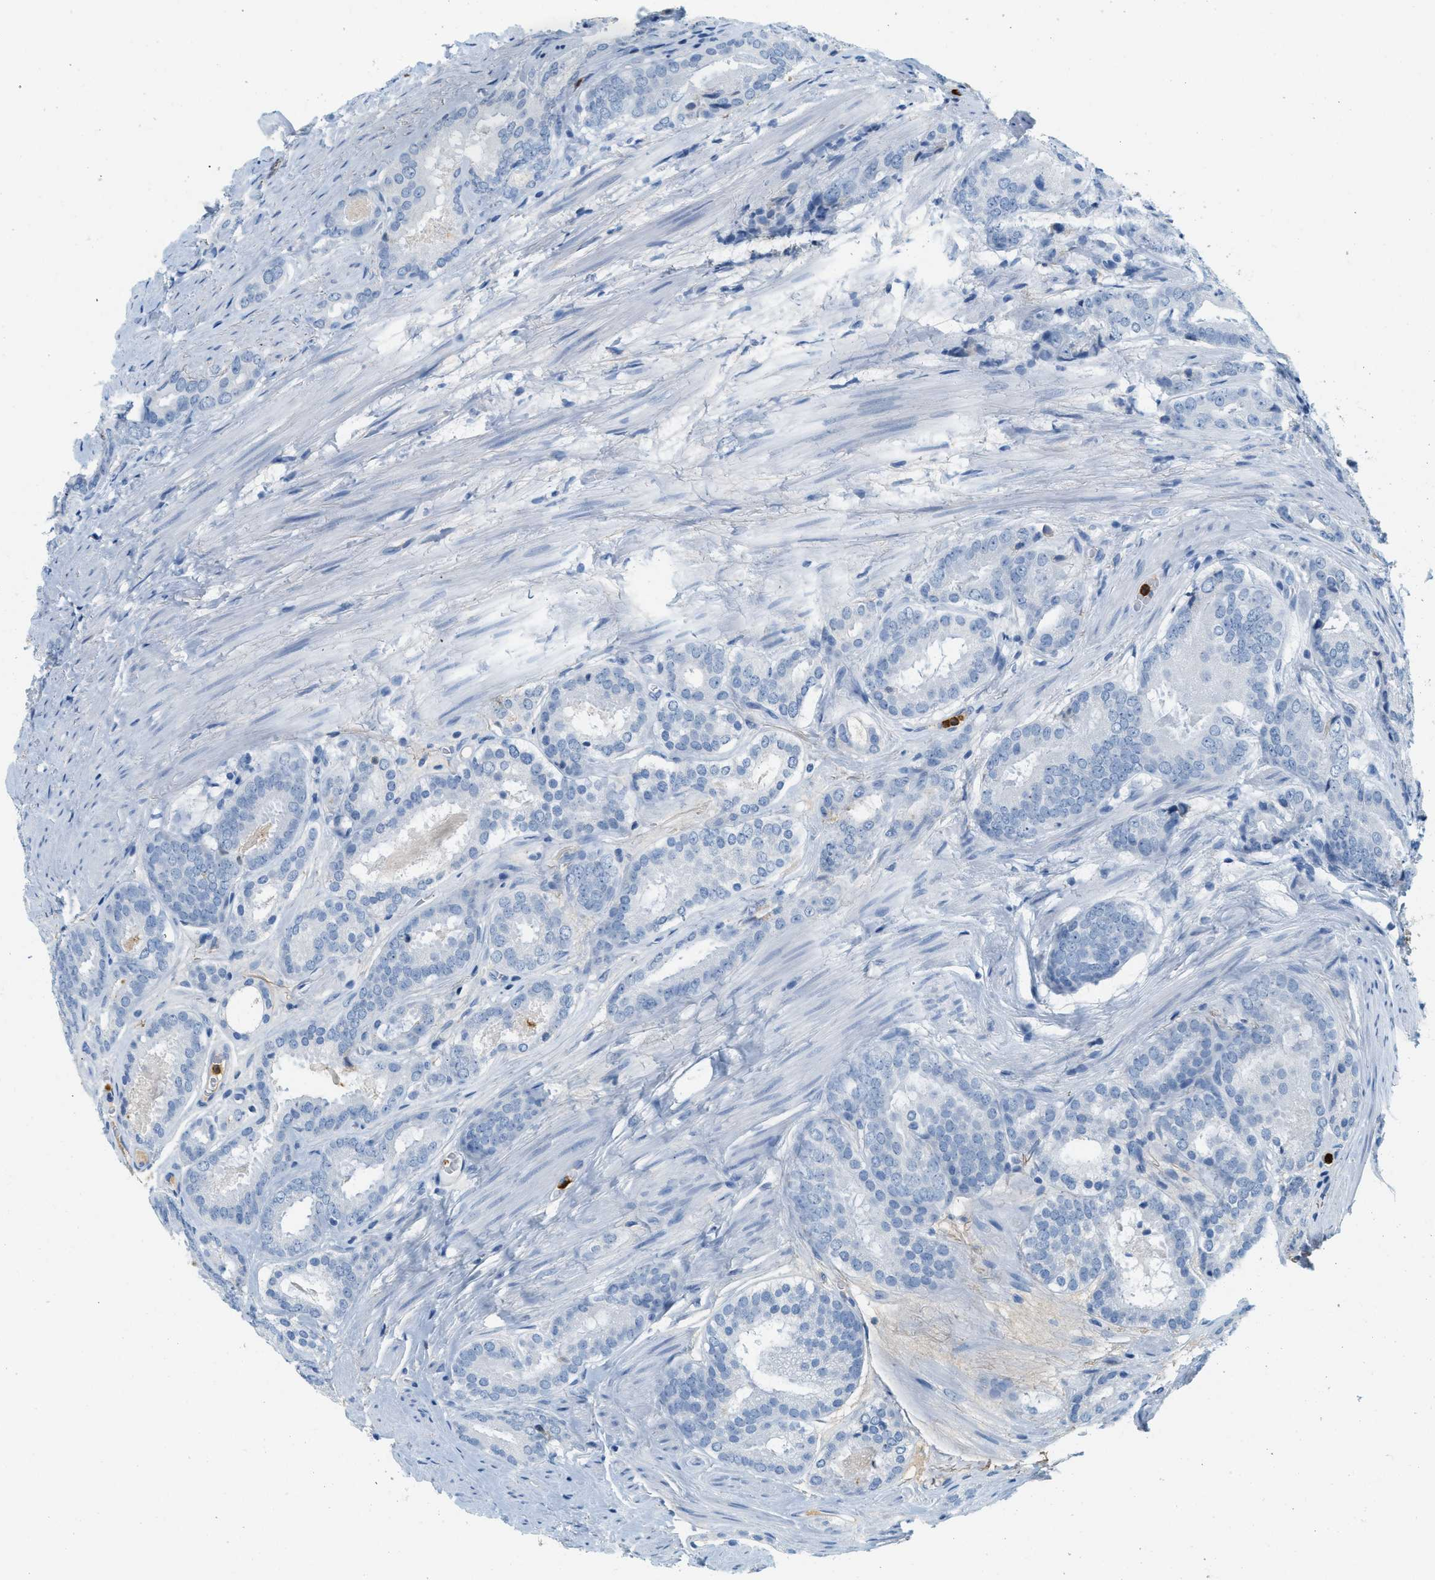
{"staining": {"intensity": "negative", "quantity": "none", "location": "none"}, "tissue": "prostate cancer", "cell_type": "Tumor cells", "image_type": "cancer", "snomed": [{"axis": "morphology", "description": "Adenocarcinoma, Low grade"}, {"axis": "topography", "description": "Prostate"}], "caption": "The image shows no significant expression in tumor cells of prostate adenocarcinoma (low-grade). Nuclei are stained in blue.", "gene": "LCN2", "patient": {"sex": "male", "age": 69}}